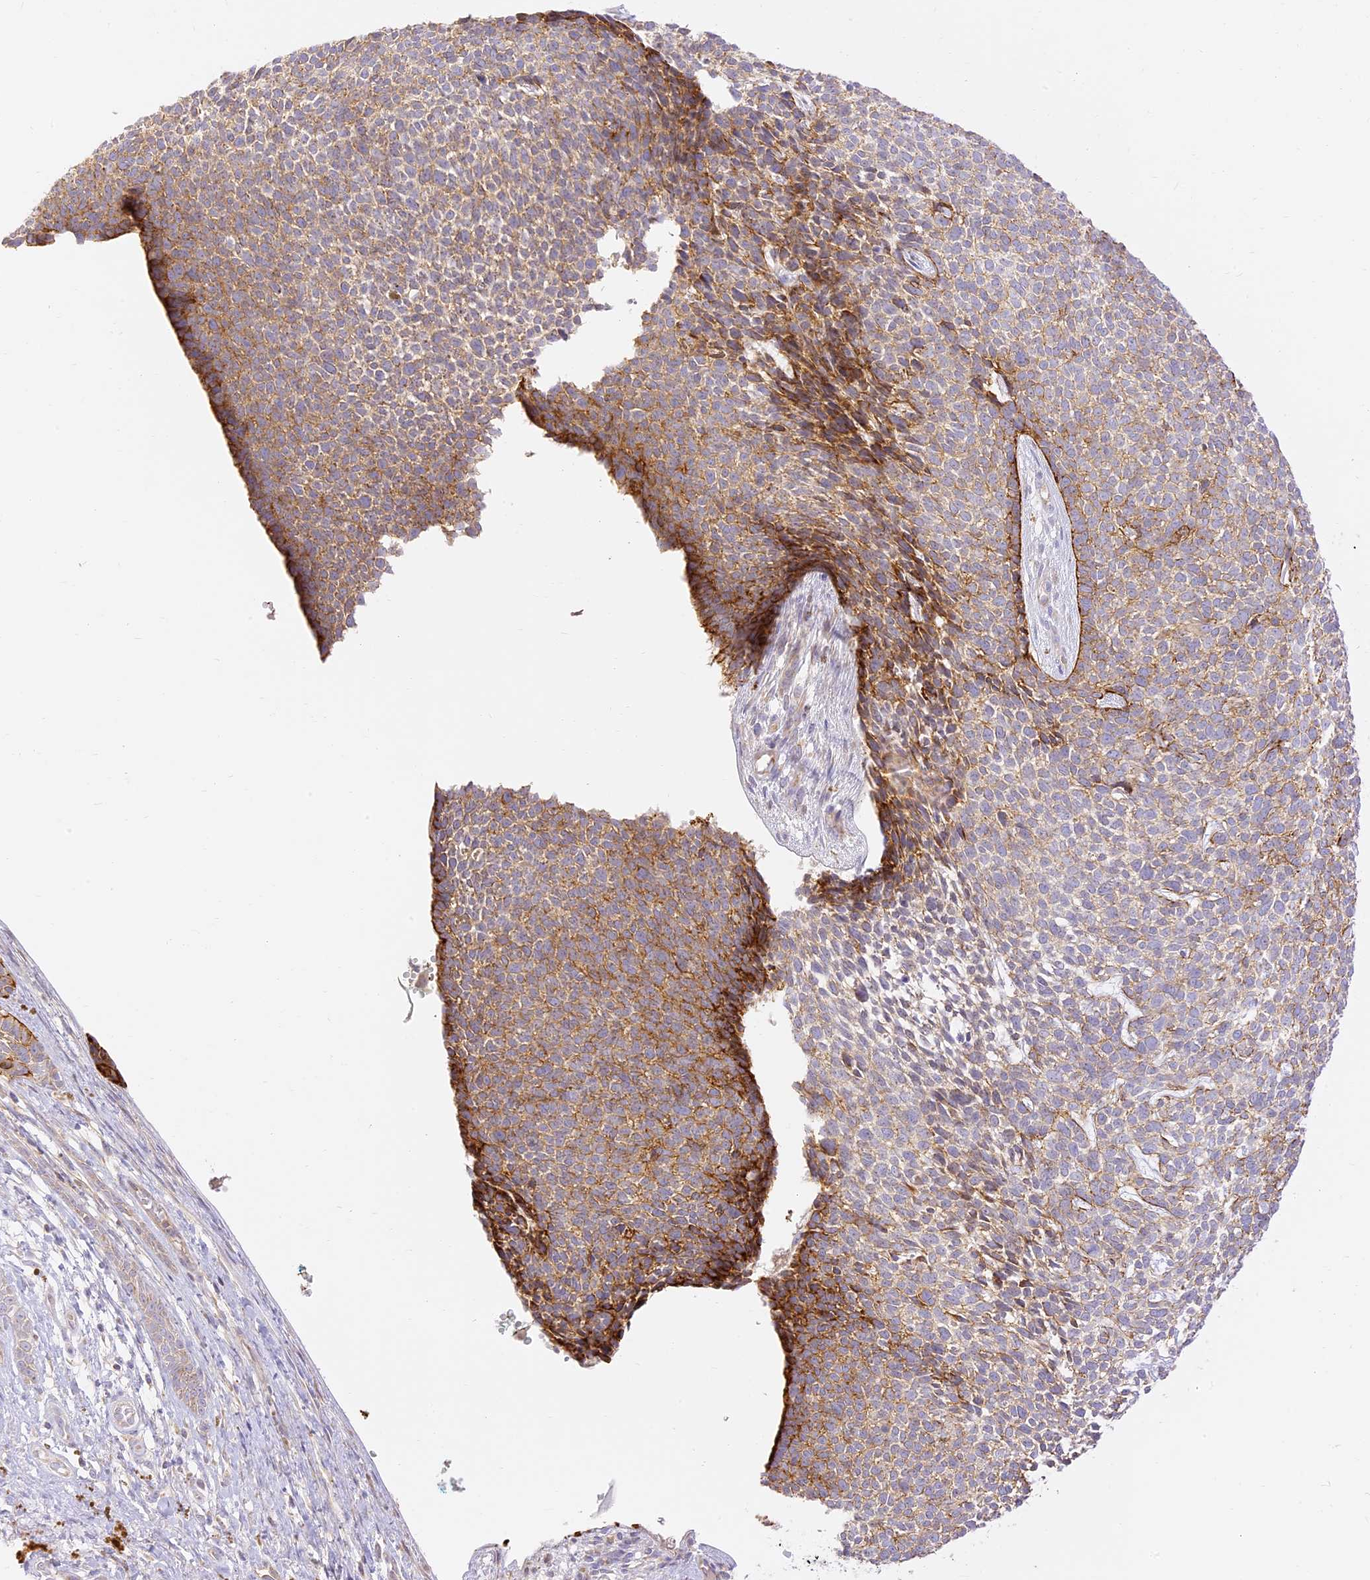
{"staining": {"intensity": "moderate", "quantity": "25%-75%", "location": "cytoplasmic/membranous"}, "tissue": "skin cancer", "cell_type": "Tumor cells", "image_type": "cancer", "snomed": [{"axis": "morphology", "description": "Basal cell carcinoma"}, {"axis": "topography", "description": "Skin"}], "caption": "Protein staining of skin cancer tissue reveals moderate cytoplasmic/membranous expression in about 25%-75% of tumor cells. The staining was performed using DAB (3,3'-diaminobenzidine), with brown indicating positive protein expression. Nuclei are stained blue with hematoxylin.", "gene": "LRRC15", "patient": {"sex": "female", "age": 84}}